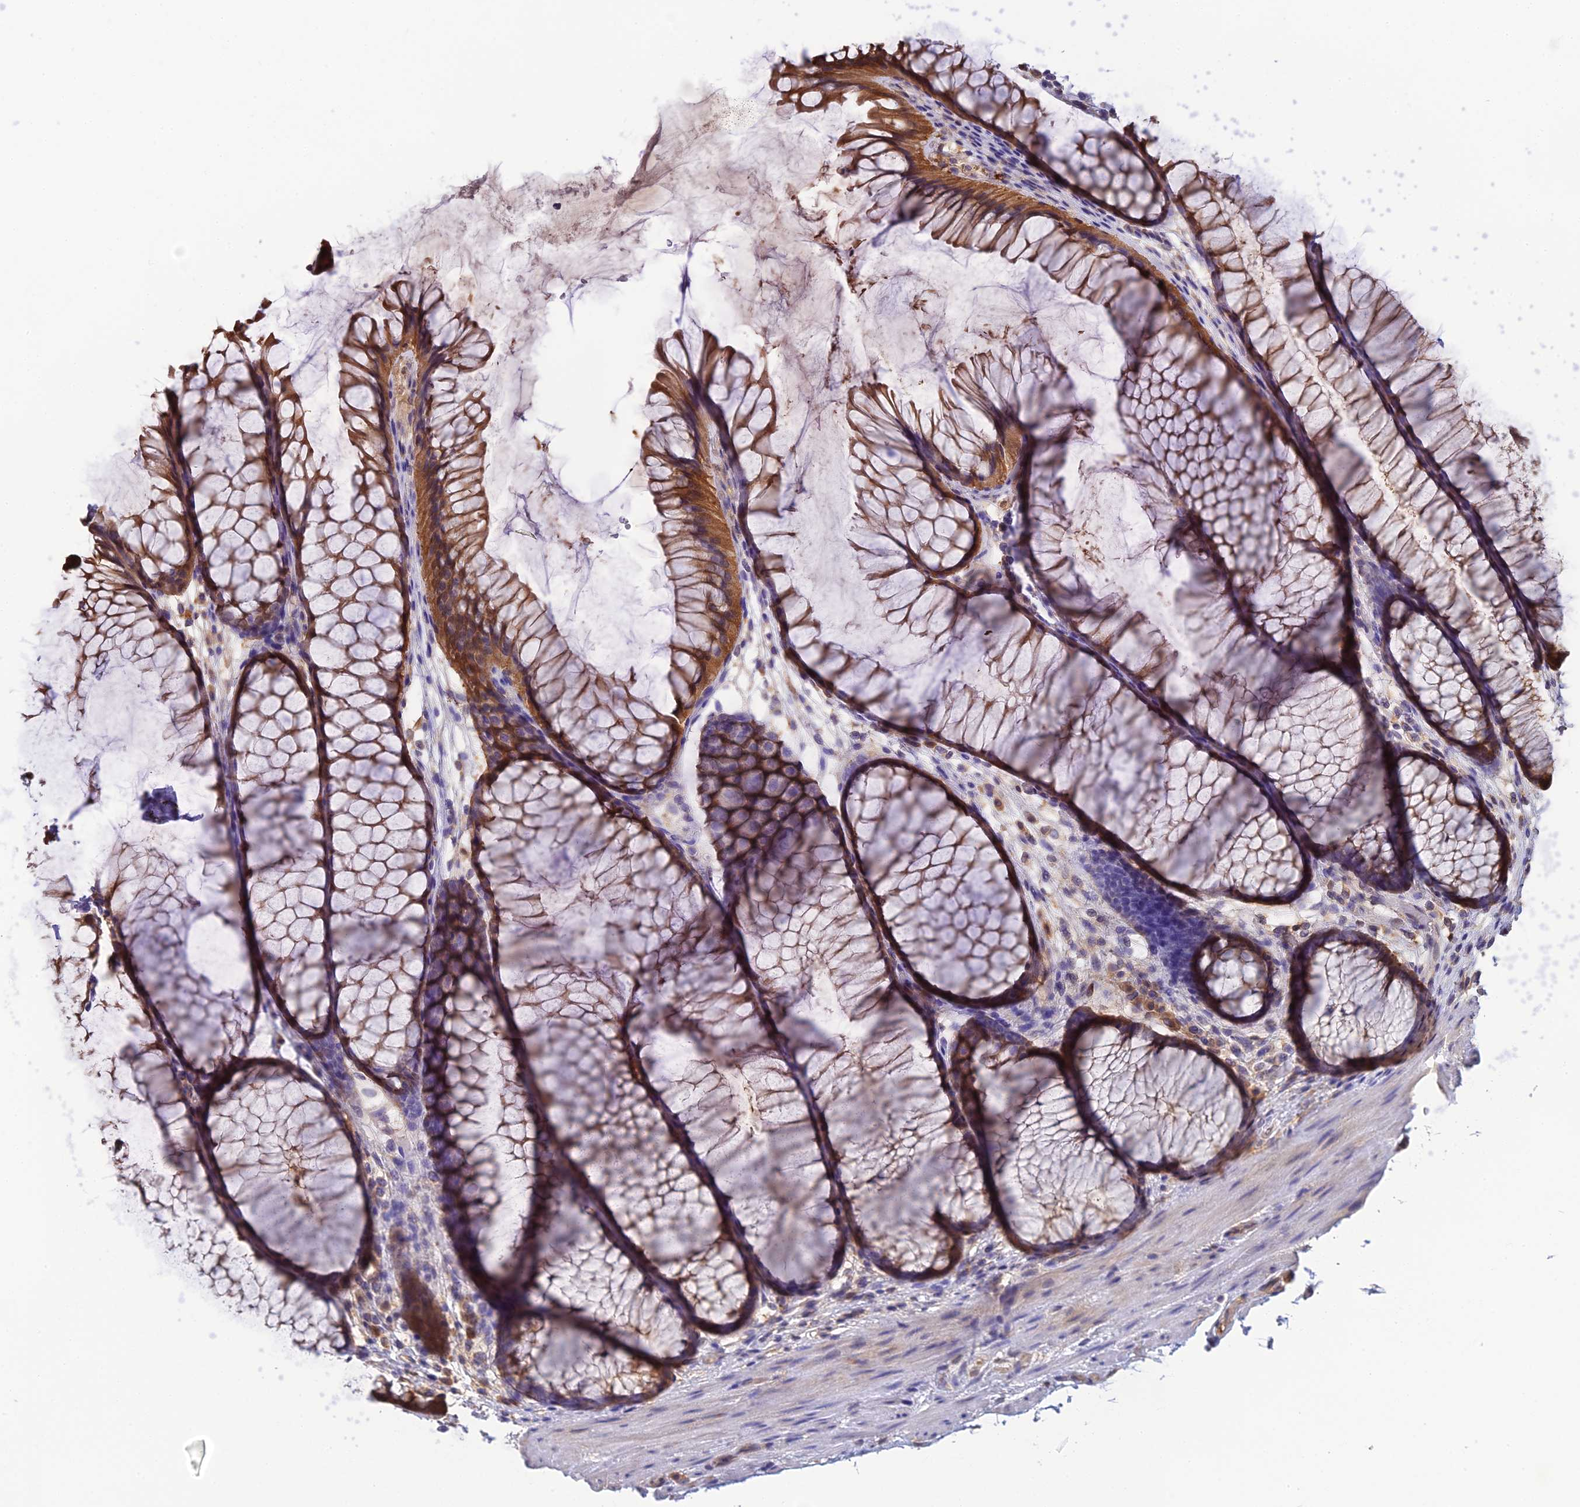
{"staining": {"intensity": "weak", "quantity": ">75%", "location": "cytoplasmic/membranous"}, "tissue": "colon", "cell_type": "Endothelial cells", "image_type": "normal", "snomed": [{"axis": "morphology", "description": "Normal tissue, NOS"}, {"axis": "topography", "description": "Colon"}], "caption": "DAB immunohistochemical staining of unremarkable colon demonstrates weak cytoplasmic/membranous protein expression in approximately >75% of endothelial cells.", "gene": "HINT1", "patient": {"sex": "female", "age": 82}}